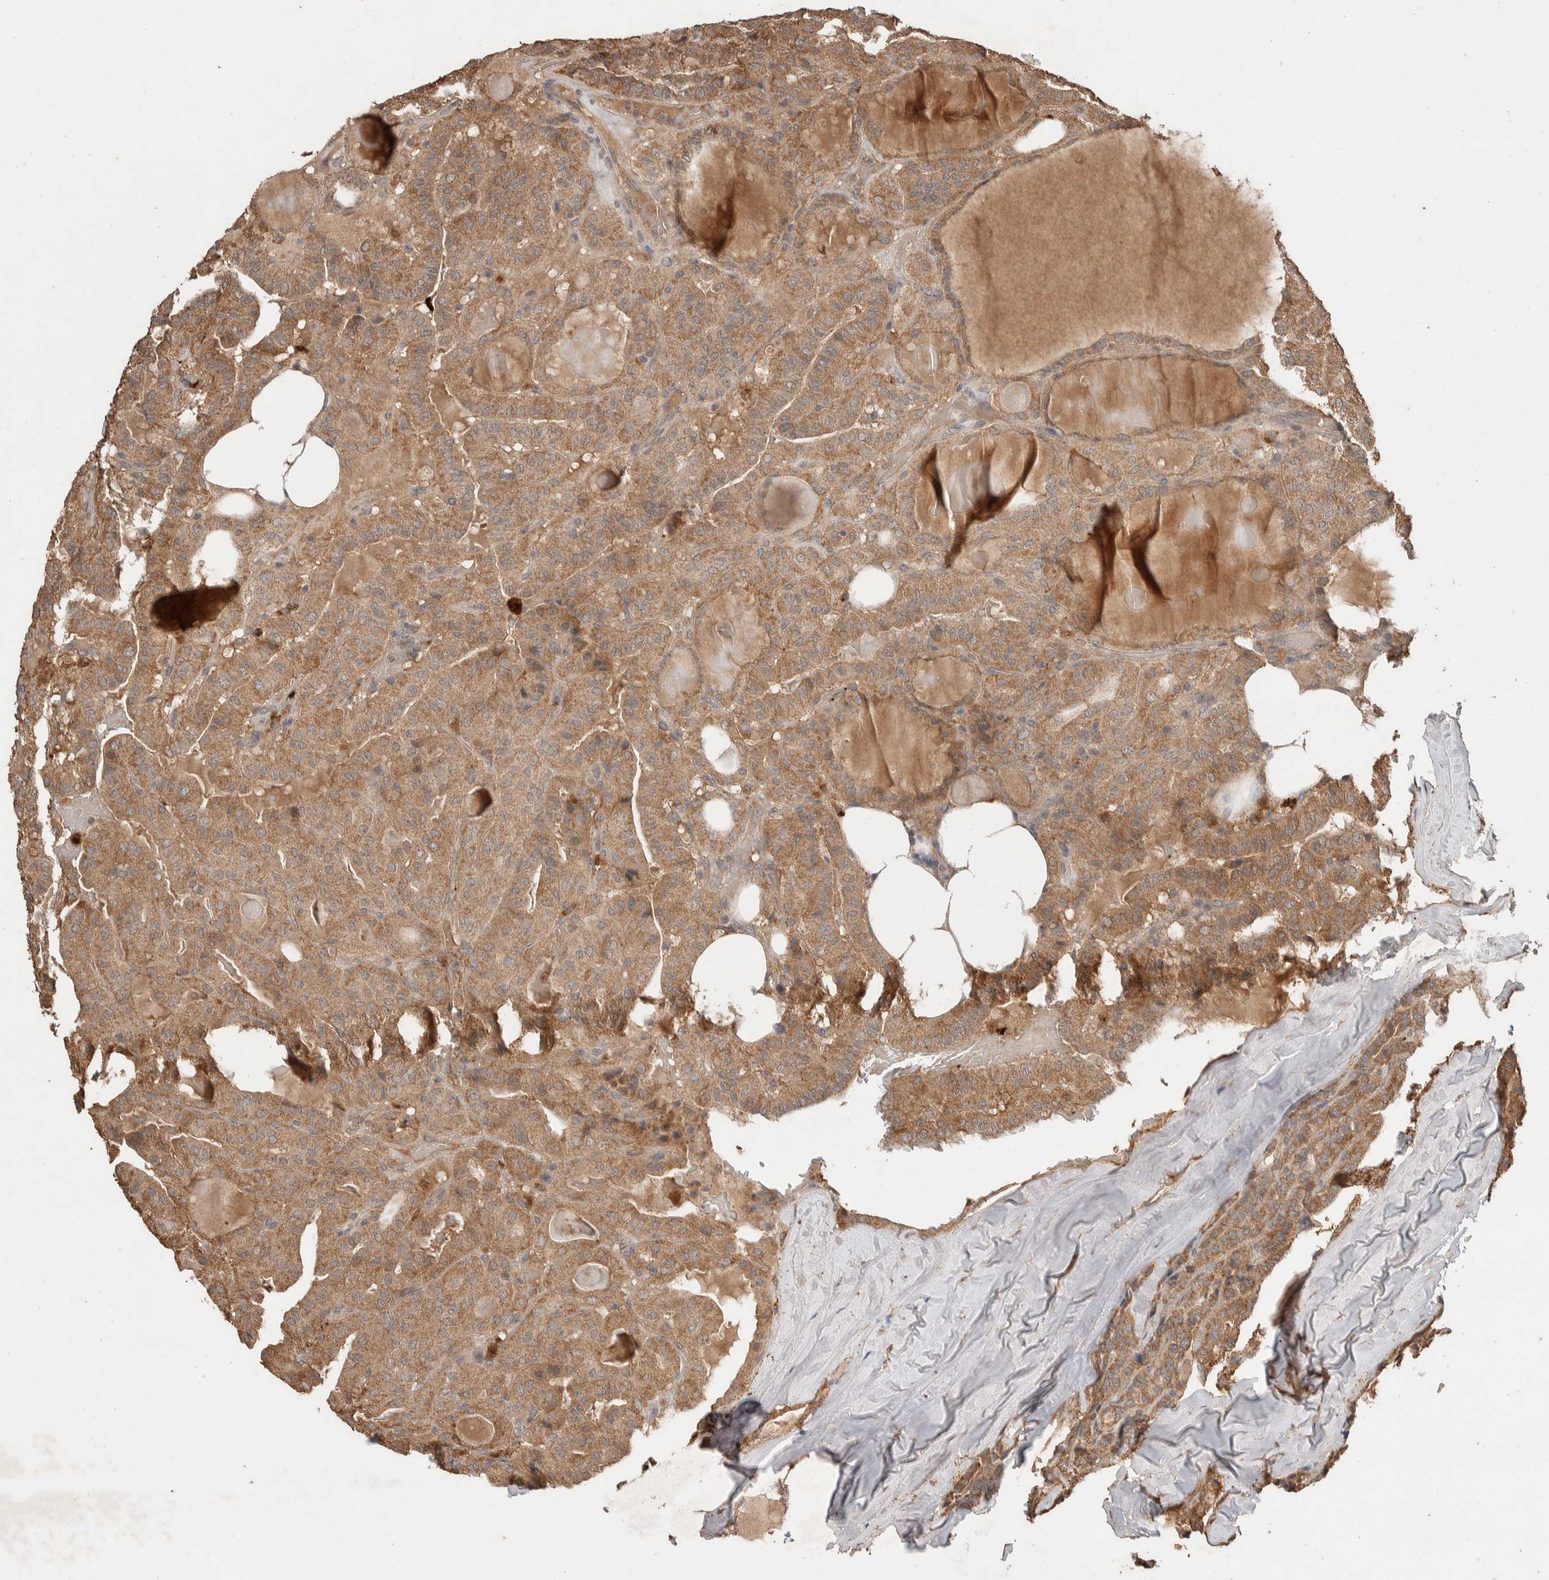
{"staining": {"intensity": "moderate", "quantity": ">75%", "location": "cytoplasmic/membranous"}, "tissue": "thyroid cancer", "cell_type": "Tumor cells", "image_type": "cancer", "snomed": [{"axis": "morphology", "description": "Papillary adenocarcinoma, NOS"}, {"axis": "topography", "description": "Thyroid gland"}], "caption": "High-magnification brightfield microscopy of thyroid cancer stained with DAB (3,3'-diaminobenzidine) (brown) and counterstained with hematoxylin (blue). tumor cells exhibit moderate cytoplasmic/membranous staining is seen in approximately>75% of cells. (DAB (3,3'-diaminobenzidine) IHC with brightfield microscopy, high magnification).", "gene": "KCNJ5", "patient": {"sex": "male", "age": 77}}